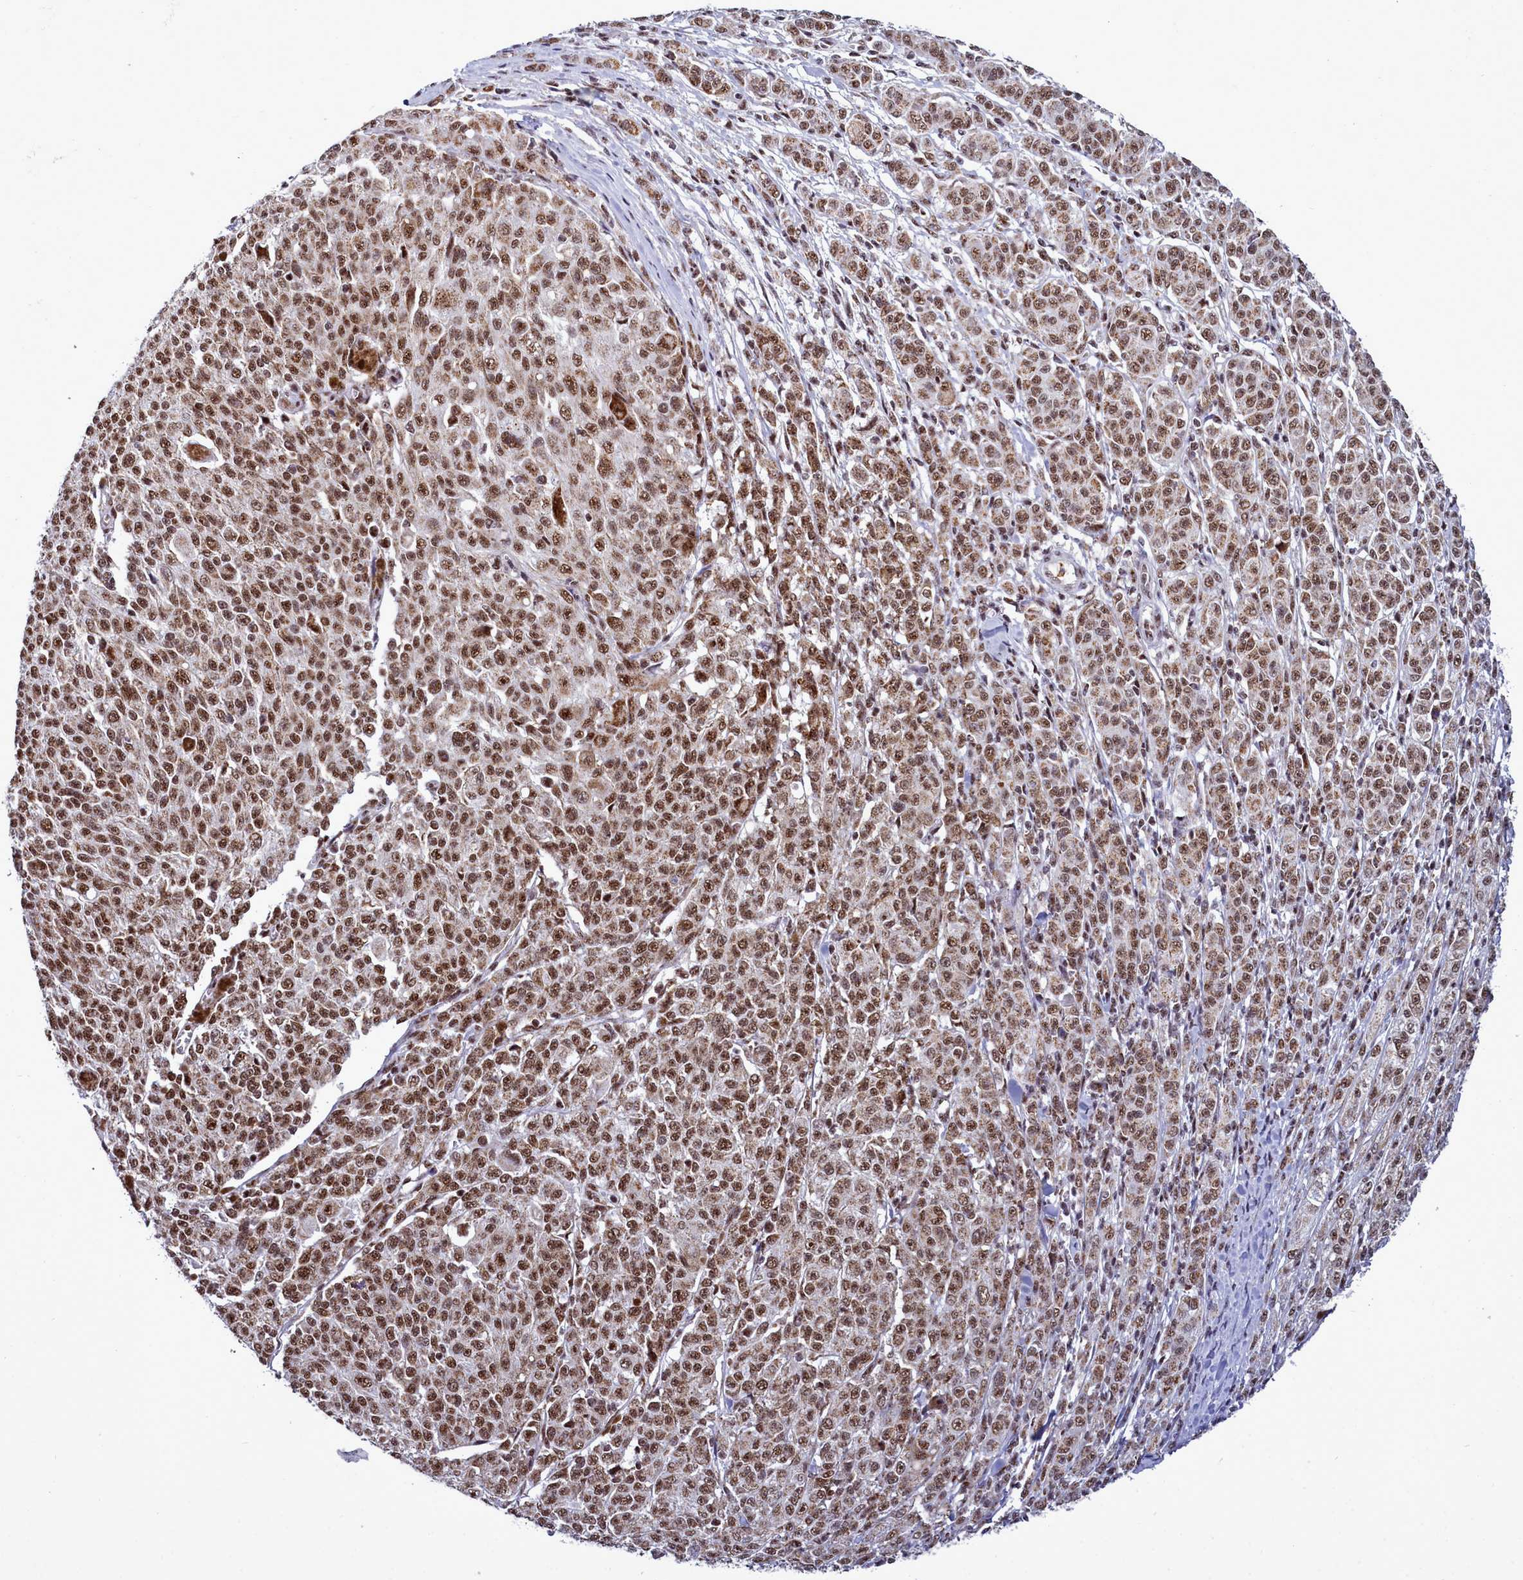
{"staining": {"intensity": "moderate", "quantity": ">75%", "location": "cytoplasmic/membranous,nuclear"}, "tissue": "melanoma", "cell_type": "Tumor cells", "image_type": "cancer", "snomed": [{"axis": "morphology", "description": "Malignant melanoma, NOS"}, {"axis": "topography", "description": "Skin"}], "caption": "High-magnification brightfield microscopy of melanoma stained with DAB (3,3'-diaminobenzidine) (brown) and counterstained with hematoxylin (blue). tumor cells exhibit moderate cytoplasmic/membranous and nuclear expression is identified in about>75% of cells. (DAB (3,3'-diaminobenzidine) = brown stain, brightfield microscopy at high magnification).", "gene": "POM121L2", "patient": {"sex": "female", "age": 52}}